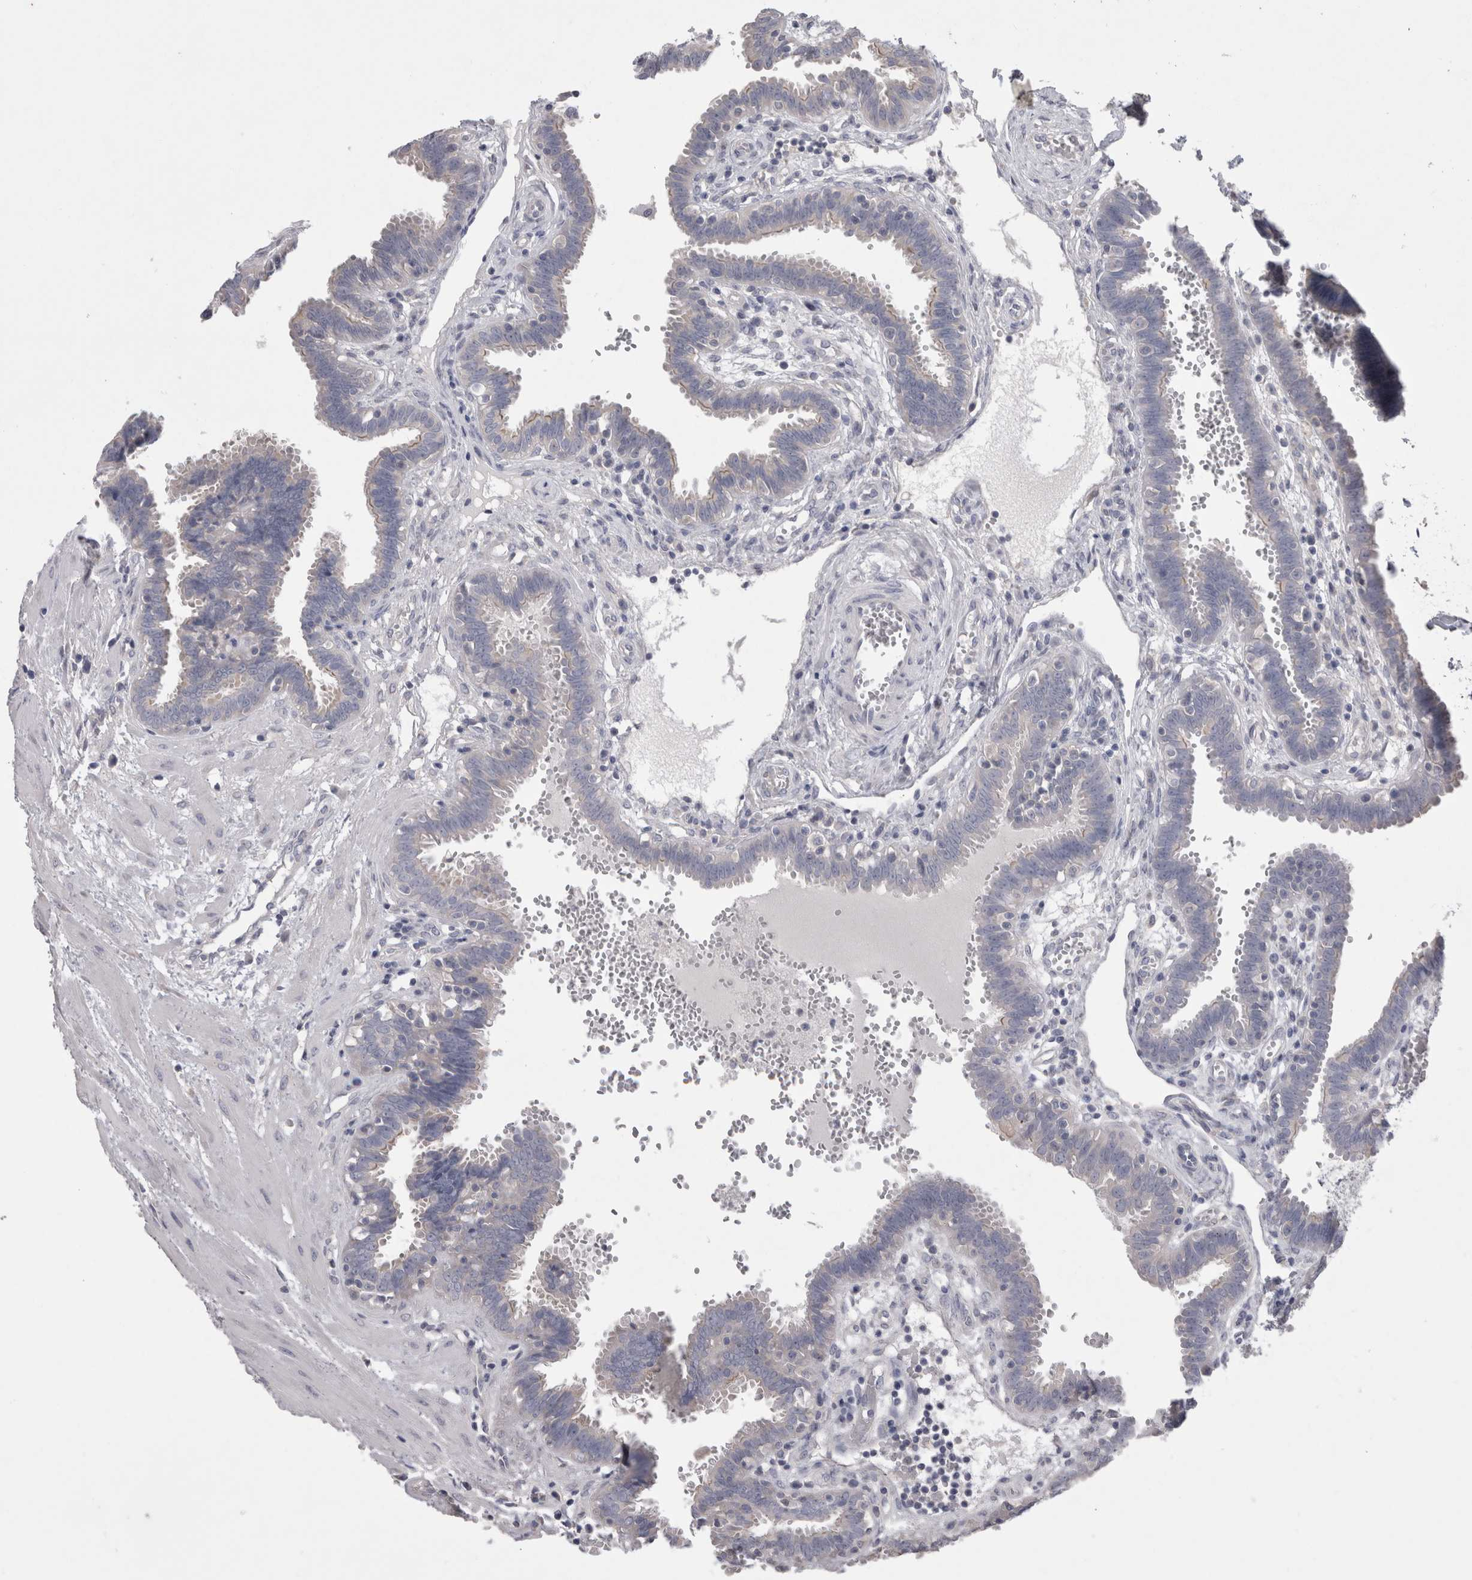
{"staining": {"intensity": "negative", "quantity": "none", "location": "none"}, "tissue": "fallopian tube", "cell_type": "Glandular cells", "image_type": "normal", "snomed": [{"axis": "morphology", "description": "Normal tissue, NOS"}, {"axis": "topography", "description": "Fallopian tube"}, {"axis": "topography", "description": "Placenta"}], "caption": "This is an immunohistochemistry histopathology image of benign human fallopian tube. There is no expression in glandular cells.", "gene": "LRRC40", "patient": {"sex": "female", "age": 32}}